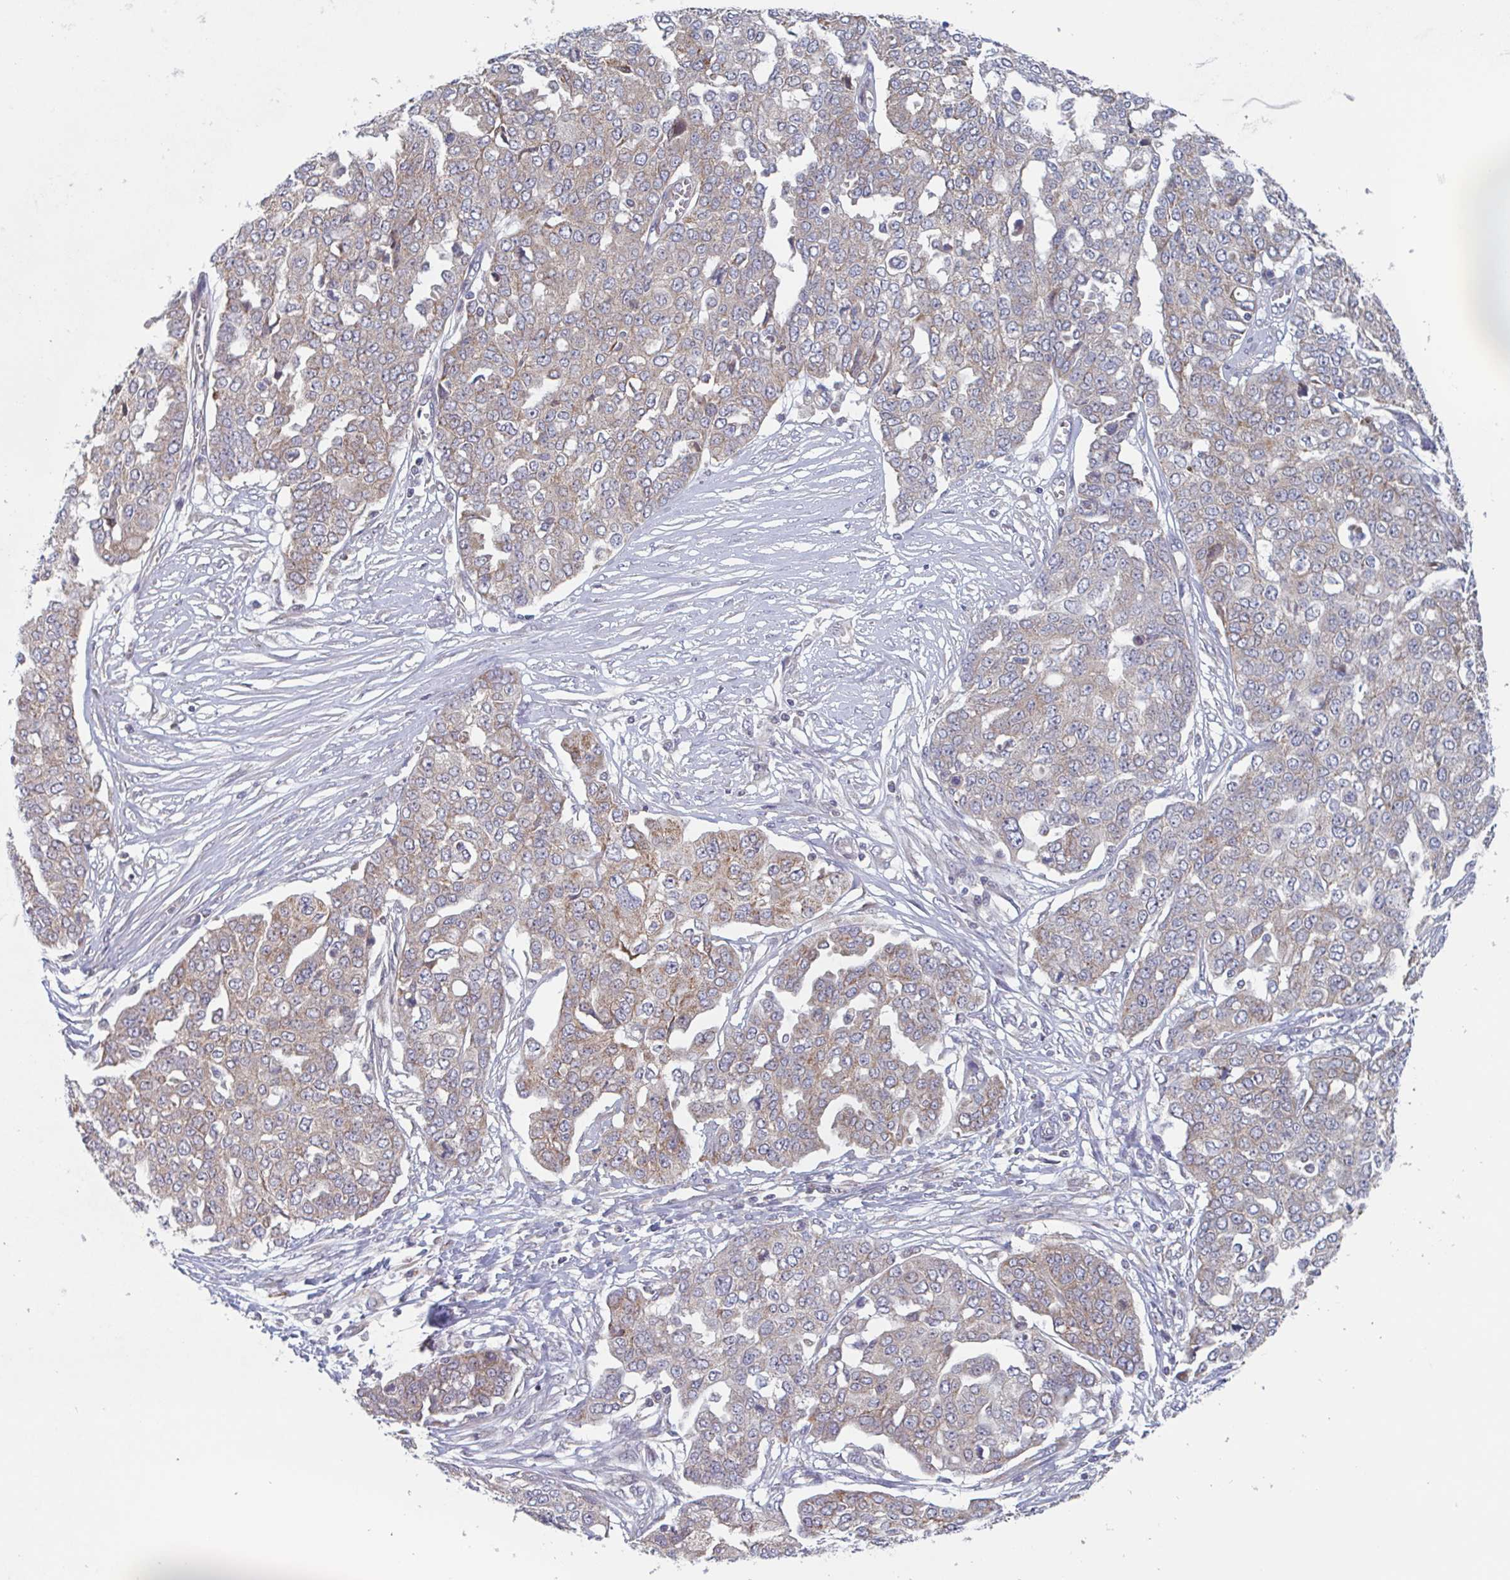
{"staining": {"intensity": "weak", "quantity": "25%-75%", "location": "cytoplasmic/membranous"}, "tissue": "ovarian cancer", "cell_type": "Tumor cells", "image_type": "cancer", "snomed": [{"axis": "morphology", "description": "Cystadenocarcinoma, serous, NOS"}, {"axis": "topography", "description": "Soft tissue"}, {"axis": "topography", "description": "Ovary"}], "caption": "Human ovarian cancer (serous cystadenocarcinoma) stained with a brown dye shows weak cytoplasmic/membranous positive expression in approximately 25%-75% of tumor cells.", "gene": "SURF1", "patient": {"sex": "female", "age": 57}}